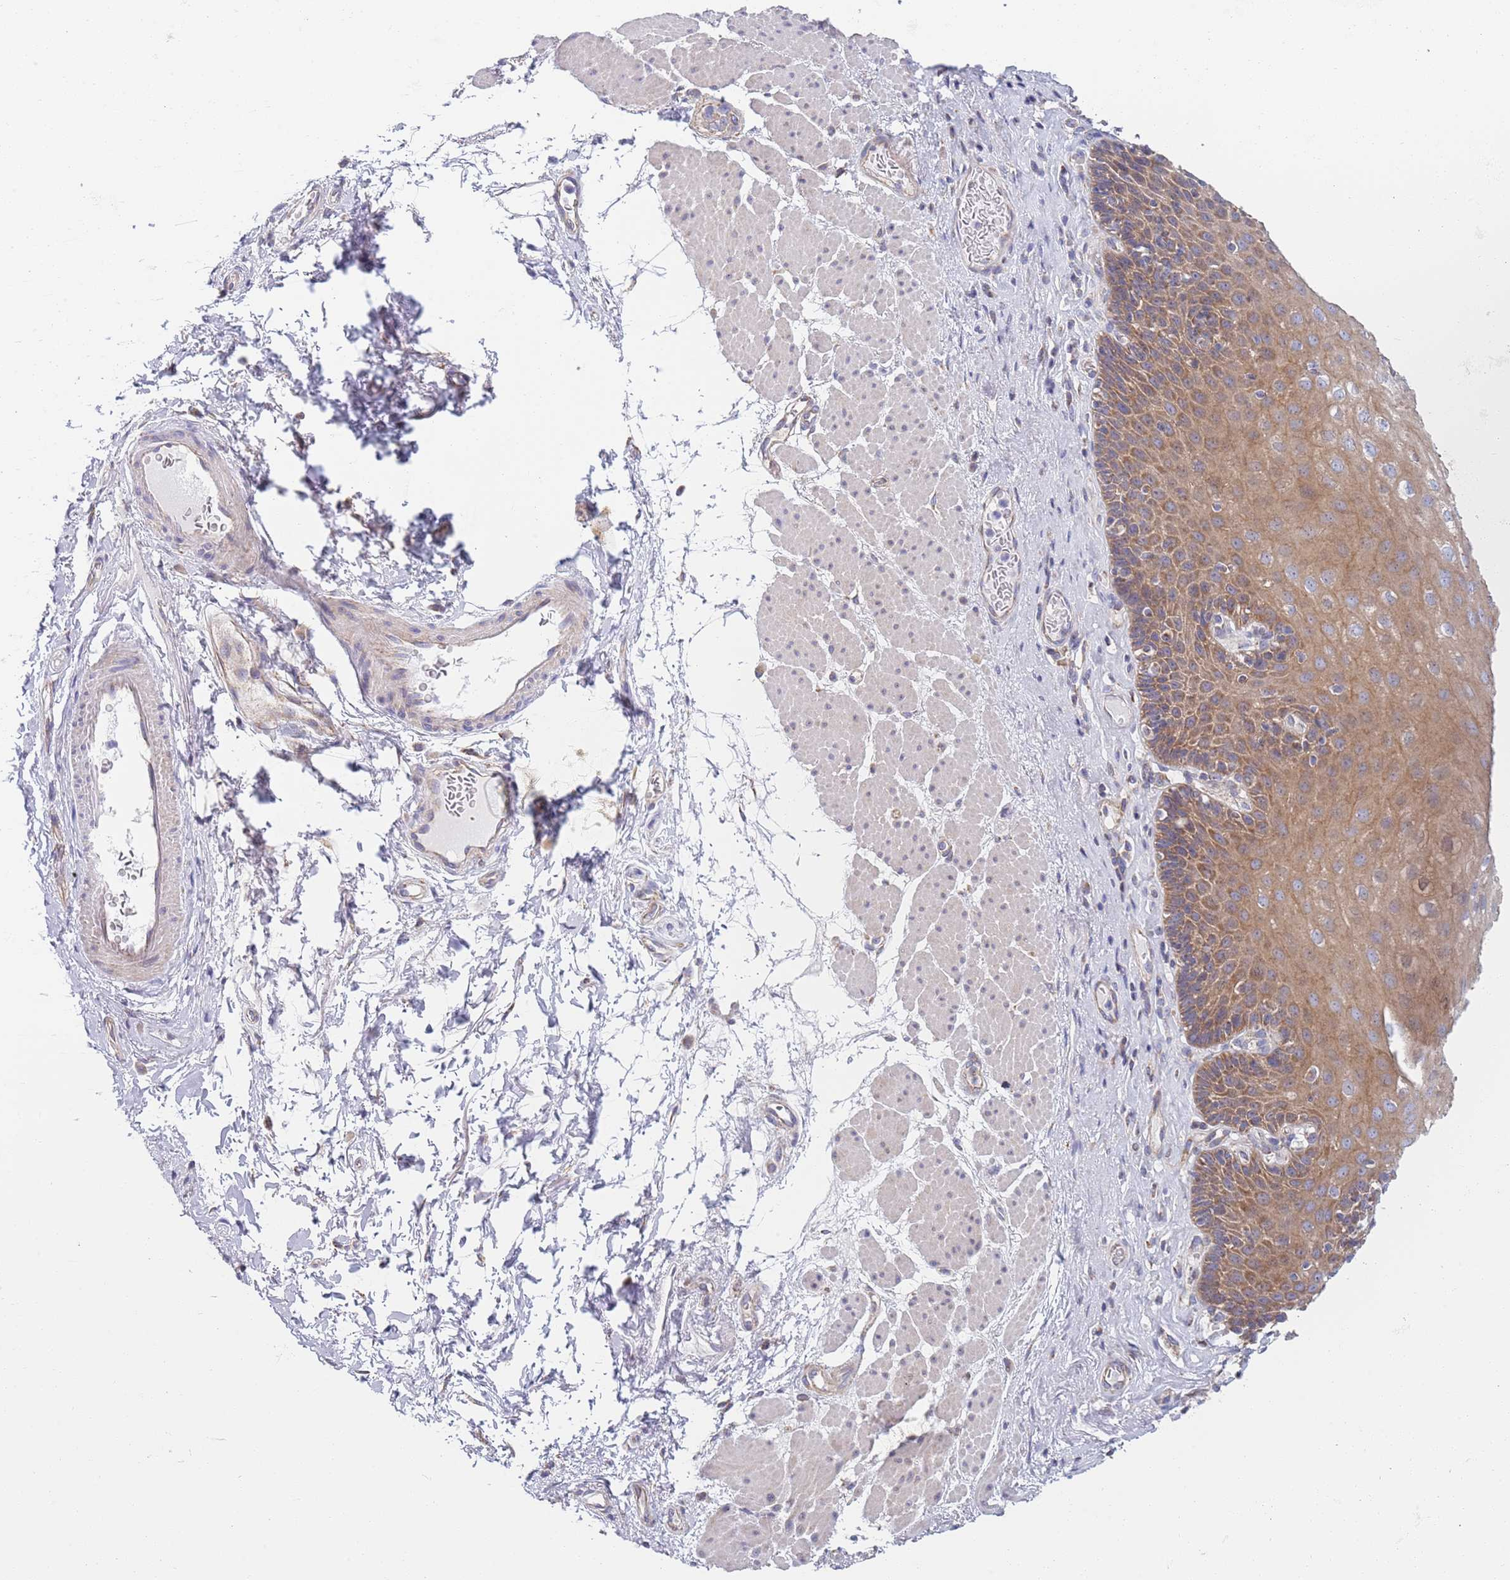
{"staining": {"intensity": "moderate", "quantity": ">75%", "location": "cytoplasmic/membranous"}, "tissue": "esophagus", "cell_type": "Squamous epithelial cells", "image_type": "normal", "snomed": [{"axis": "morphology", "description": "Normal tissue, NOS"}, {"axis": "topography", "description": "Esophagus"}], "caption": "Squamous epithelial cells show medium levels of moderate cytoplasmic/membranous expression in about >75% of cells in normal human esophagus. (IHC, brightfield microscopy, high magnification).", "gene": "PWWP3A", "patient": {"sex": "female", "age": 66}}